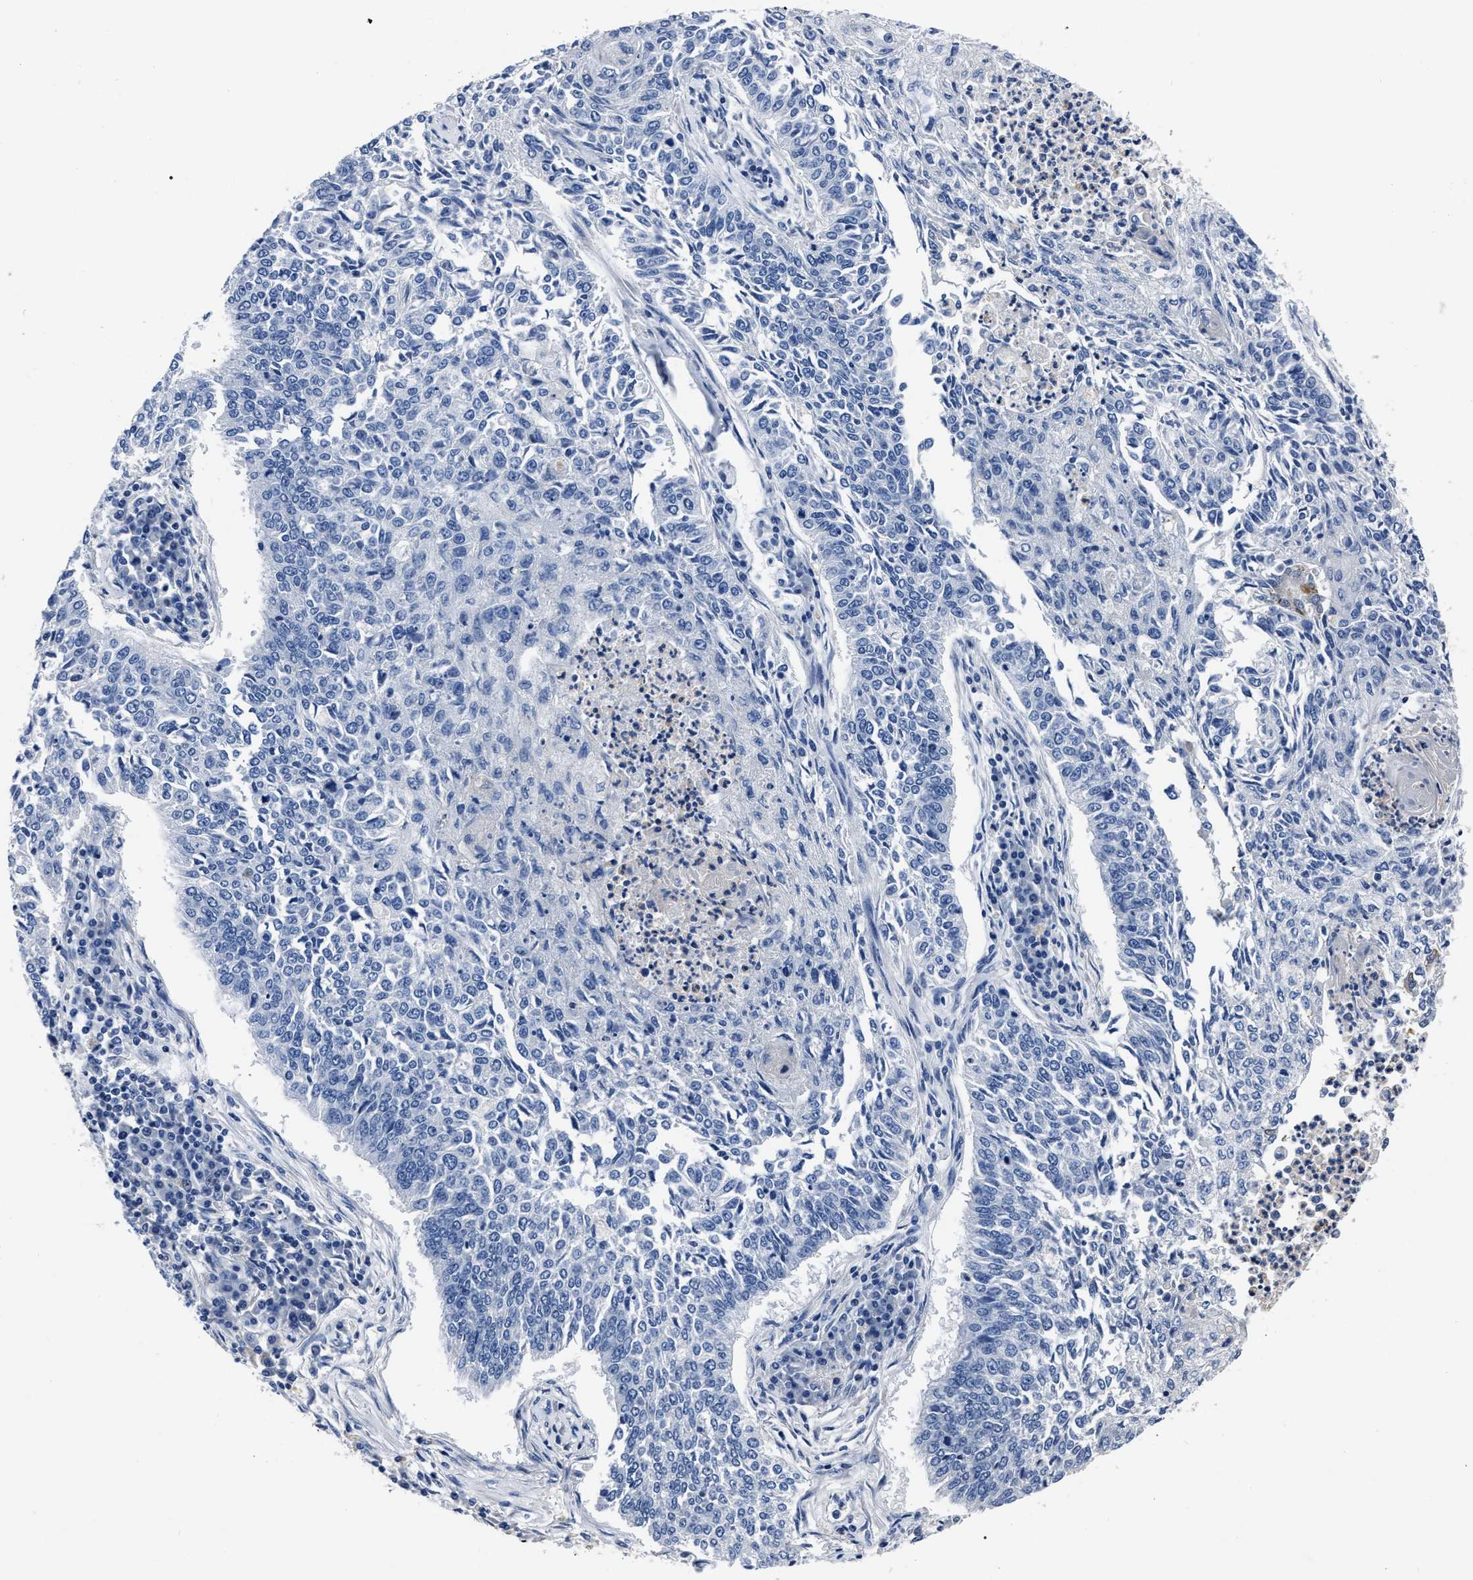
{"staining": {"intensity": "negative", "quantity": "none", "location": "none"}, "tissue": "lung cancer", "cell_type": "Tumor cells", "image_type": "cancer", "snomed": [{"axis": "morphology", "description": "Normal tissue, NOS"}, {"axis": "morphology", "description": "Squamous cell carcinoma, NOS"}, {"axis": "topography", "description": "Cartilage tissue"}, {"axis": "topography", "description": "Bronchus"}, {"axis": "topography", "description": "Lung"}], "caption": "Histopathology image shows no significant protein expression in tumor cells of lung squamous cell carcinoma.", "gene": "OR10G3", "patient": {"sex": "female", "age": 49}}